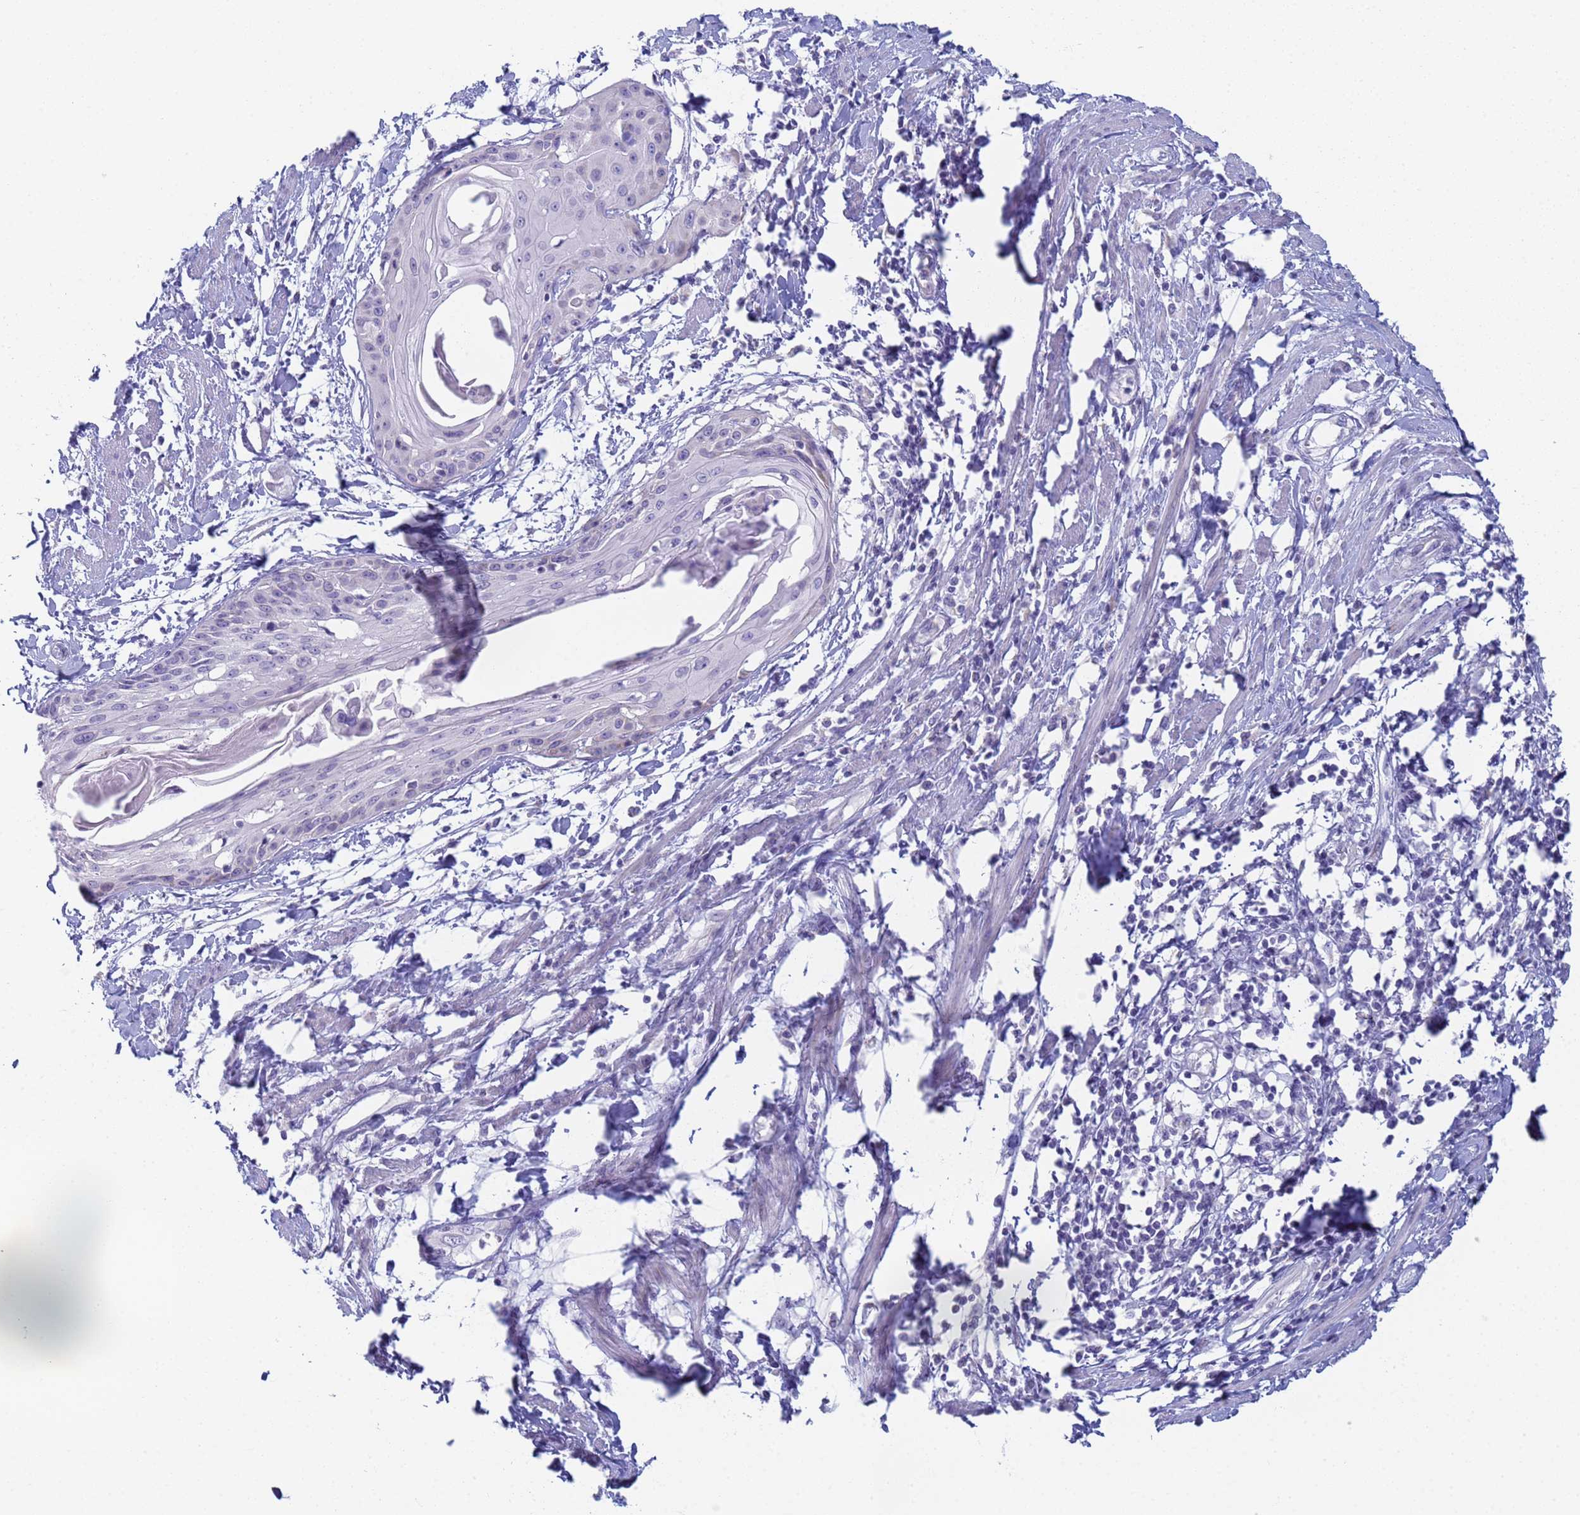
{"staining": {"intensity": "negative", "quantity": "none", "location": "none"}, "tissue": "cervical cancer", "cell_type": "Tumor cells", "image_type": "cancer", "snomed": [{"axis": "morphology", "description": "Squamous cell carcinoma, NOS"}, {"axis": "topography", "description": "Cervix"}], "caption": "This micrograph is of cervical cancer stained with IHC to label a protein in brown with the nuclei are counter-stained blue. There is no expression in tumor cells.", "gene": "CR1", "patient": {"sex": "female", "age": 57}}